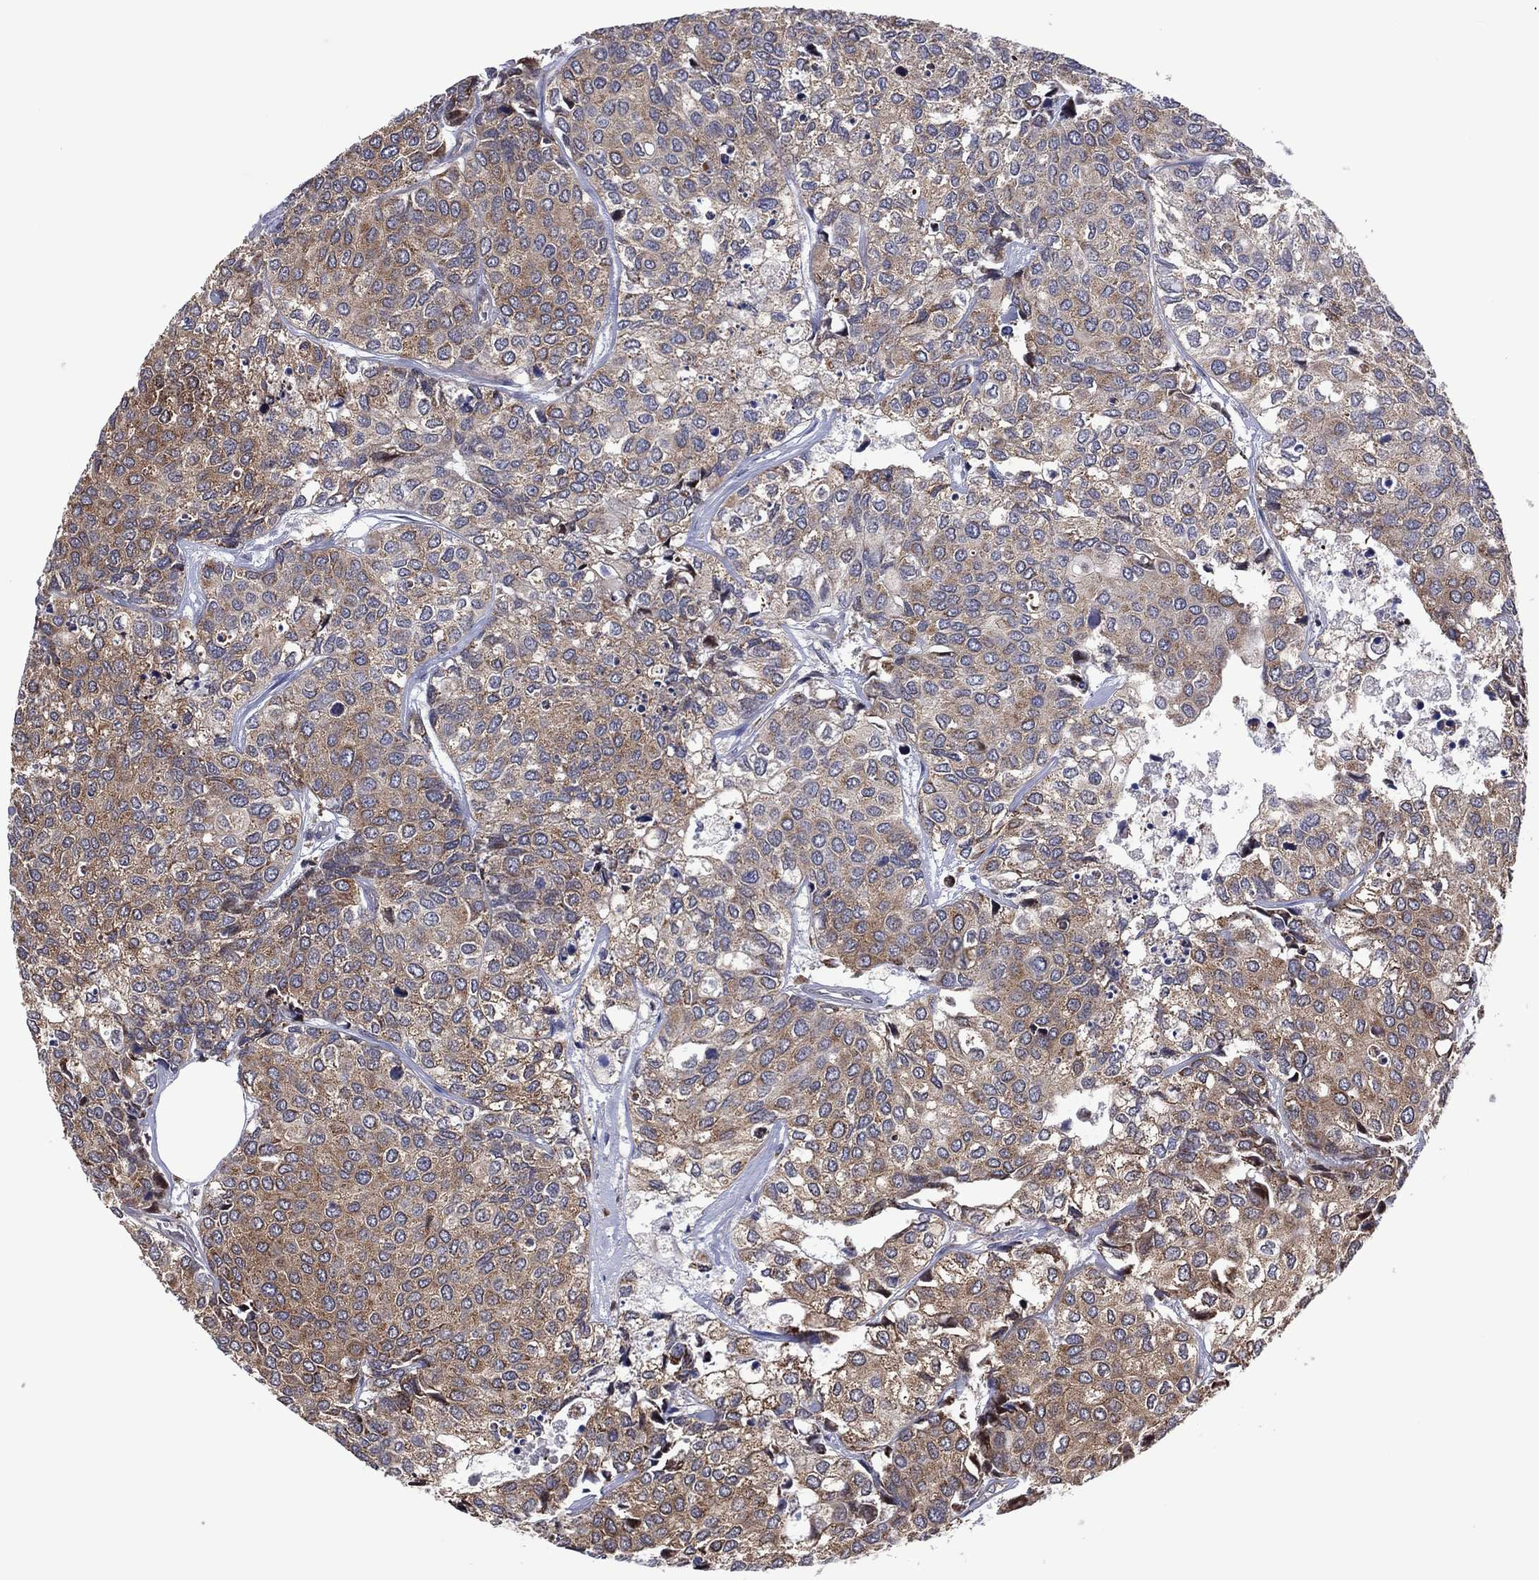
{"staining": {"intensity": "weak", "quantity": "25%-75%", "location": "cytoplasmic/membranous"}, "tissue": "urothelial cancer", "cell_type": "Tumor cells", "image_type": "cancer", "snomed": [{"axis": "morphology", "description": "Urothelial carcinoma, High grade"}, {"axis": "topography", "description": "Urinary bladder"}], "caption": "A brown stain shows weak cytoplasmic/membranous staining of a protein in urothelial carcinoma (high-grade) tumor cells.", "gene": "PIDD1", "patient": {"sex": "male", "age": 73}}